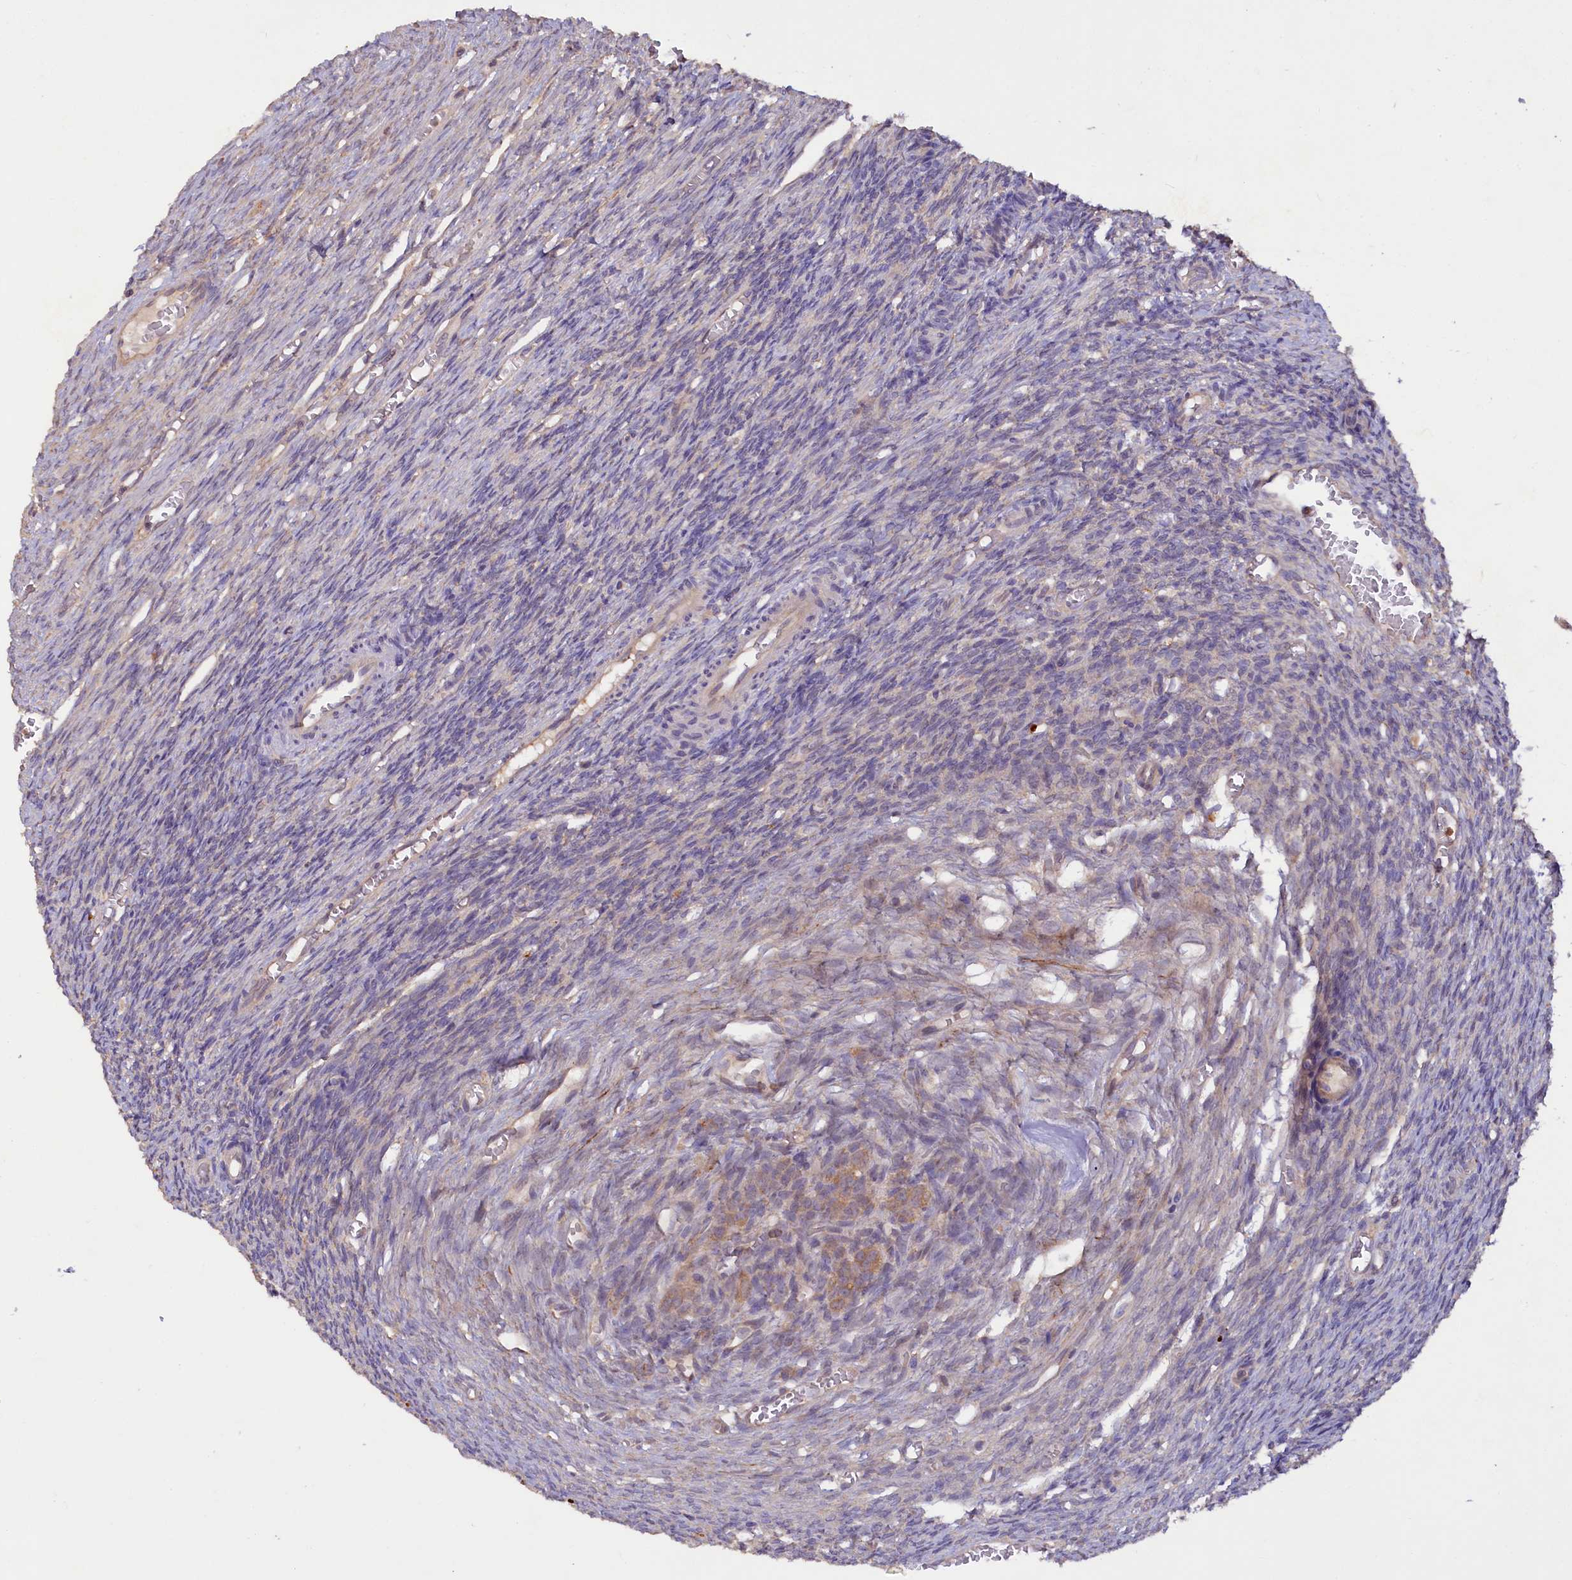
{"staining": {"intensity": "negative", "quantity": "none", "location": "none"}, "tissue": "ovary", "cell_type": "Ovarian stroma cells", "image_type": "normal", "snomed": [{"axis": "morphology", "description": "Normal tissue, NOS"}, {"axis": "topography", "description": "Ovary"}], "caption": "This is a histopathology image of IHC staining of benign ovary, which shows no staining in ovarian stroma cells. (DAB immunohistochemistry visualized using brightfield microscopy, high magnification).", "gene": "ETFBKMT", "patient": {"sex": "female", "age": 27}}